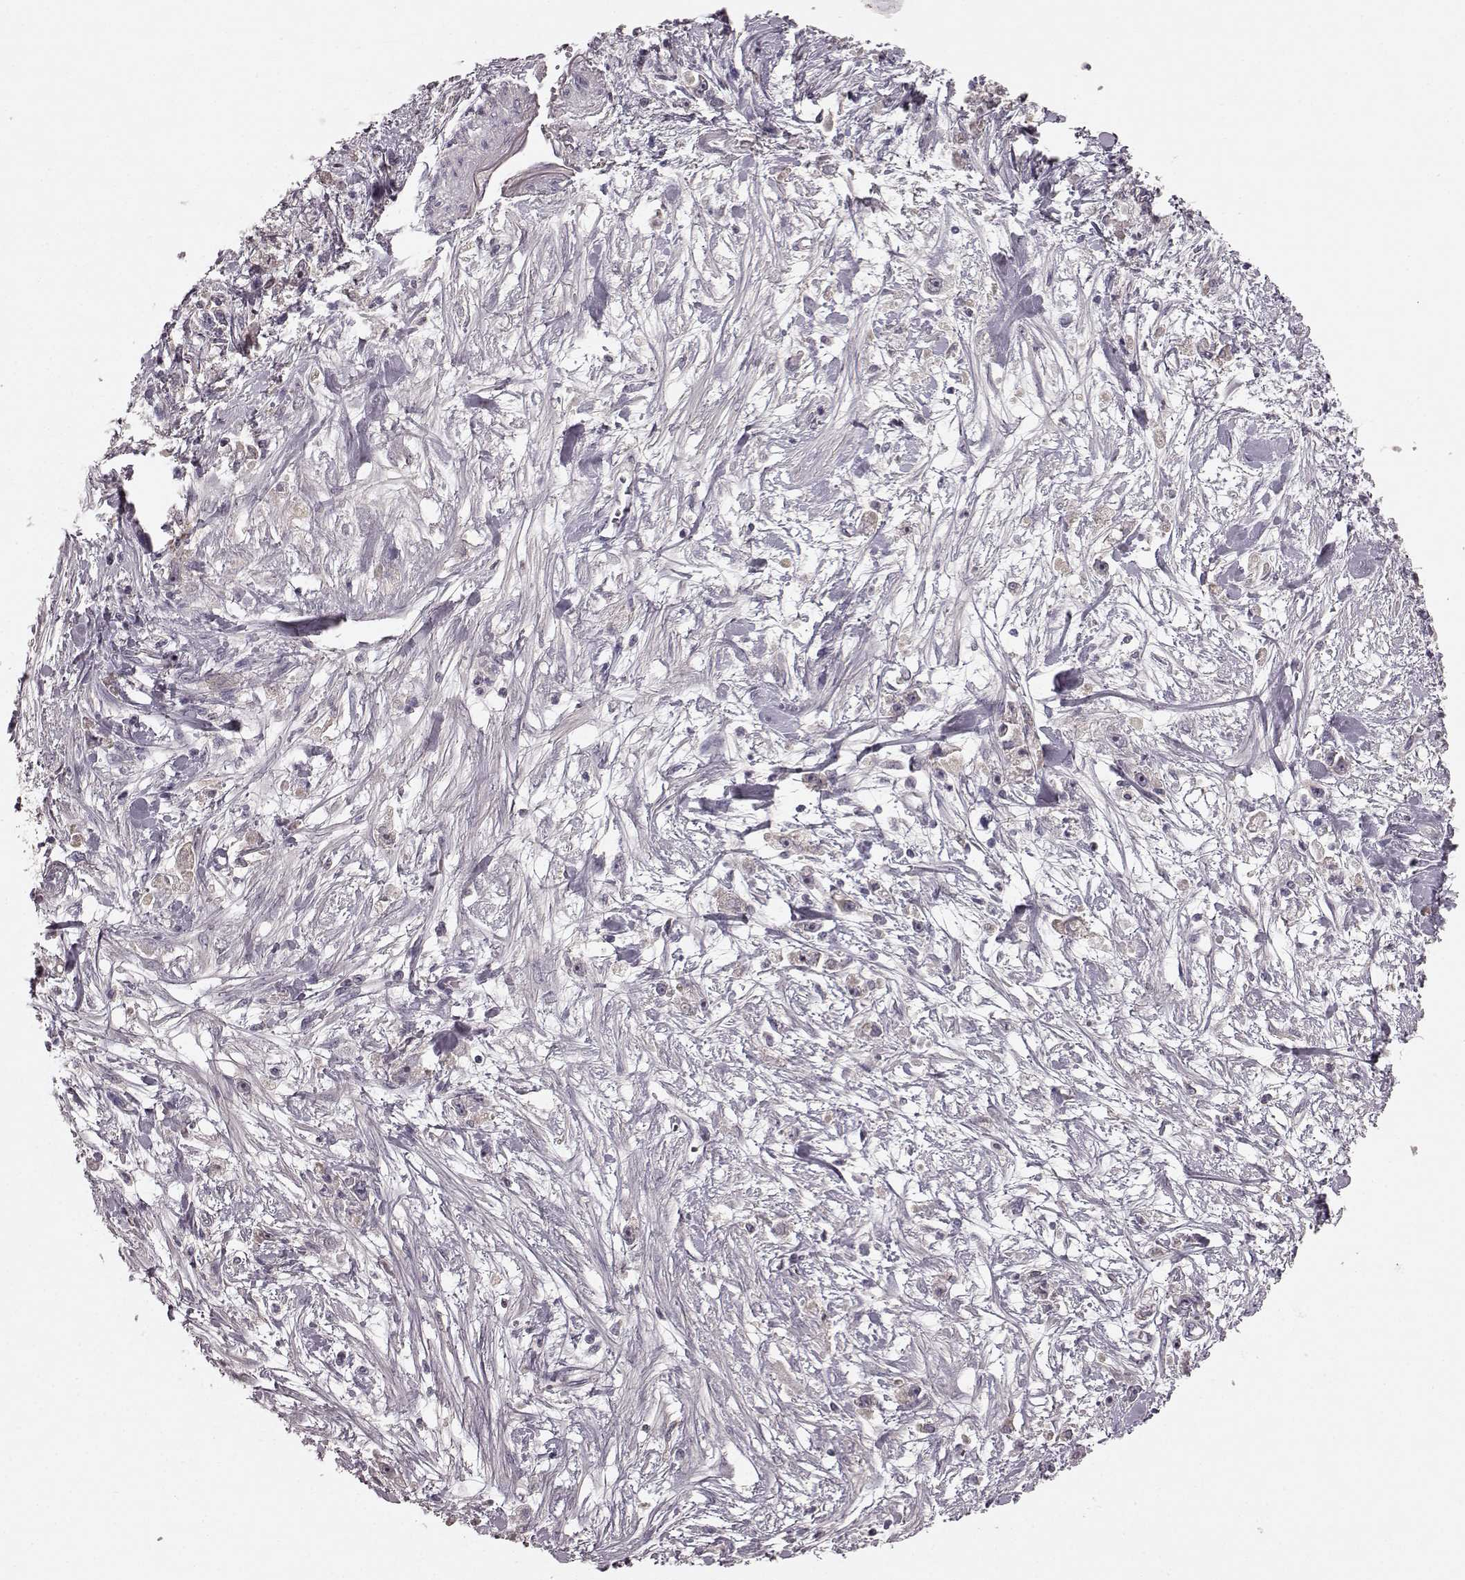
{"staining": {"intensity": "negative", "quantity": "none", "location": "none"}, "tissue": "stomach cancer", "cell_type": "Tumor cells", "image_type": "cancer", "snomed": [{"axis": "morphology", "description": "Adenocarcinoma, NOS"}, {"axis": "topography", "description": "Stomach"}], "caption": "This is an immunohistochemistry image of stomach adenocarcinoma. There is no staining in tumor cells.", "gene": "SLC22A18", "patient": {"sex": "female", "age": 59}}